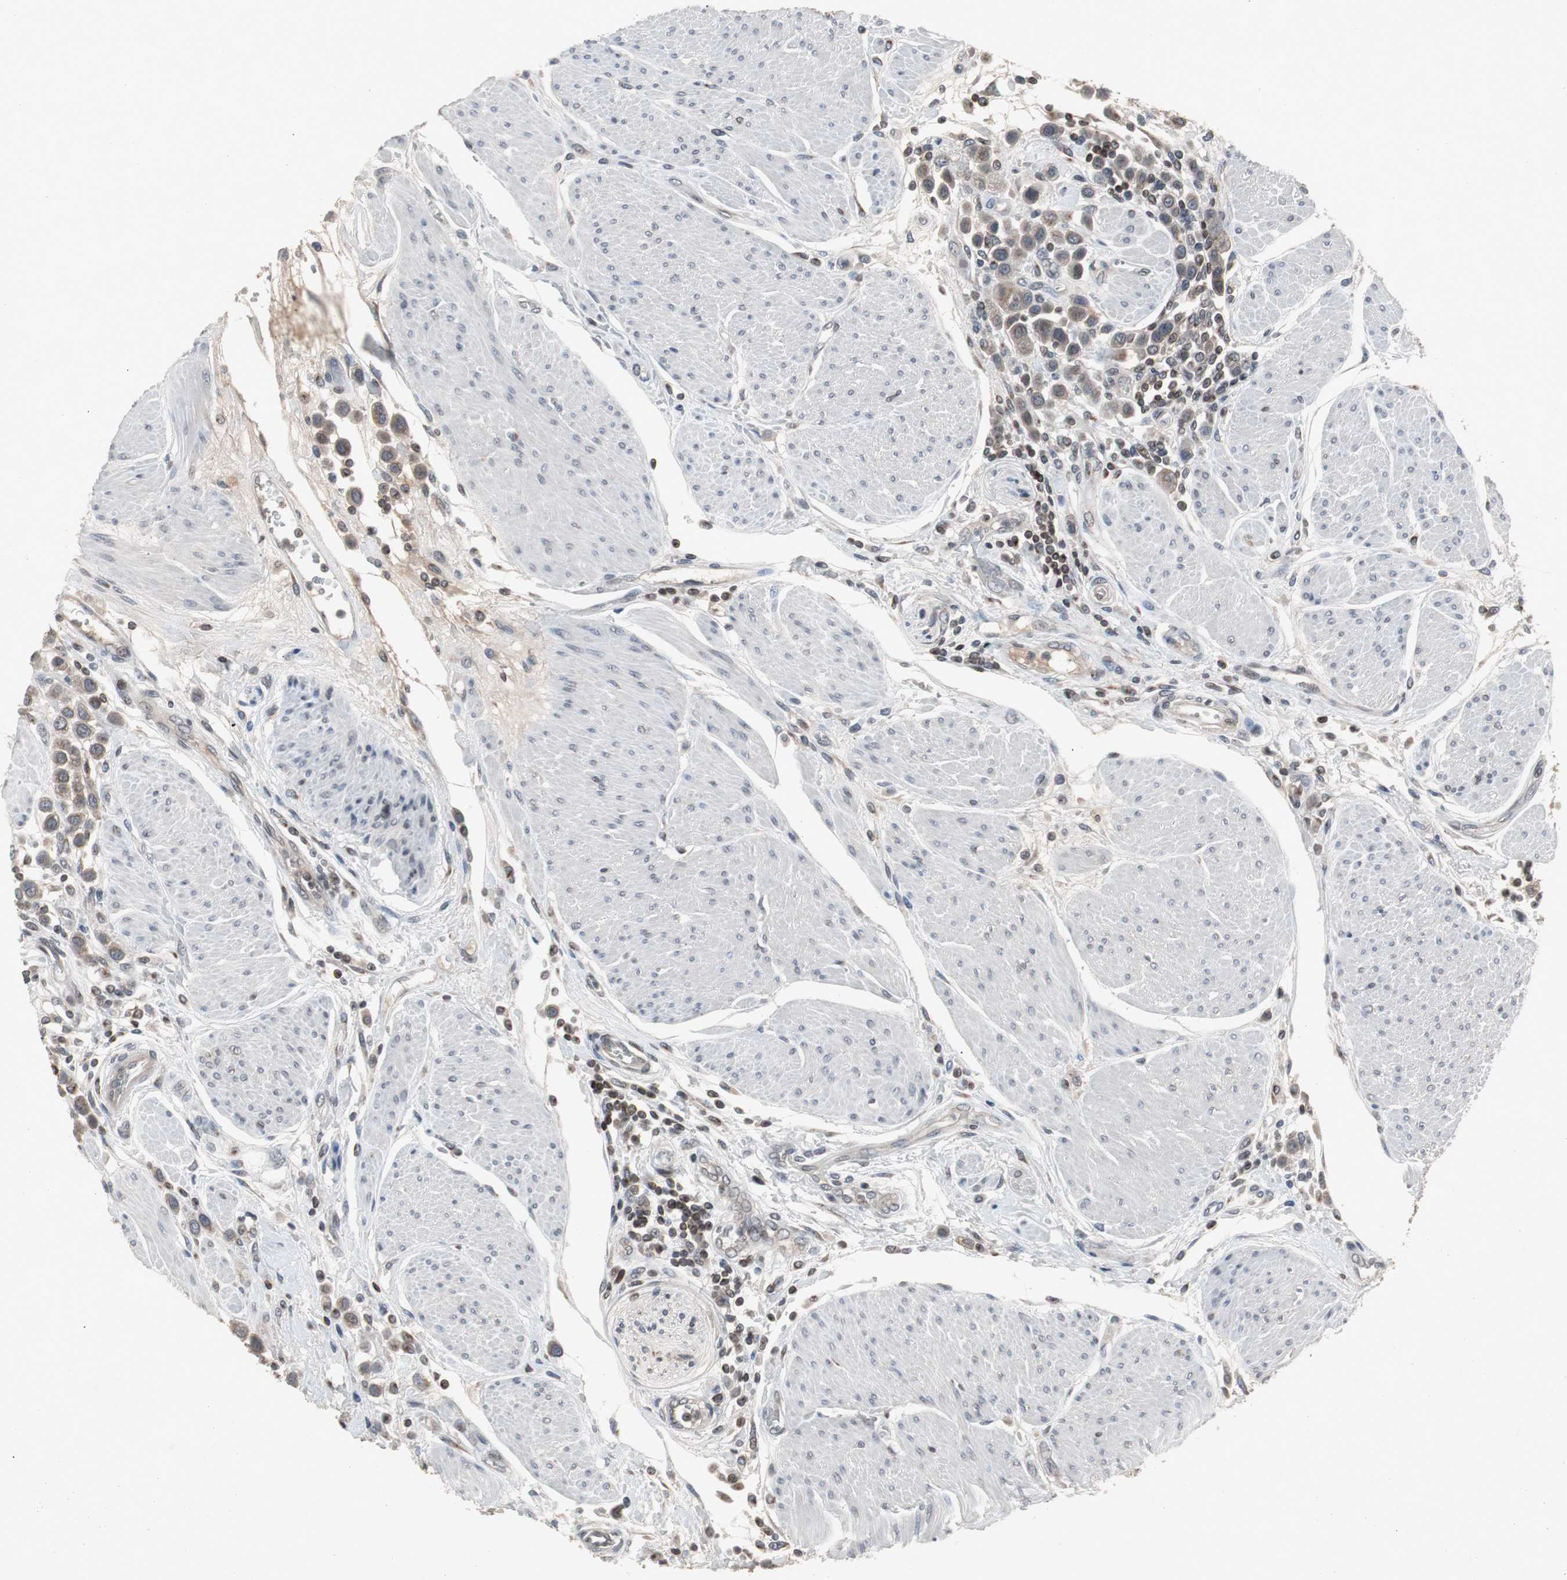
{"staining": {"intensity": "weak", "quantity": ">75%", "location": "cytoplasmic/membranous"}, "tissue": "urothelial cancer", "cell_type": "Tumor cells", "image_type": "cancer", "snomed": [{"axis": "morphology", "description": "Urothelial carcinoma, High grade"}, {"axis": "topography", "description": "Urinary bladder"}], "caption": "Protein expression analysis of human high-grade urothelial carcinoma reveals weak cytoplasmic/membranous staining in about >75% of tumor cells.", "gene": "ZNF396", "patient": {"sex": "male", "age": 50}}